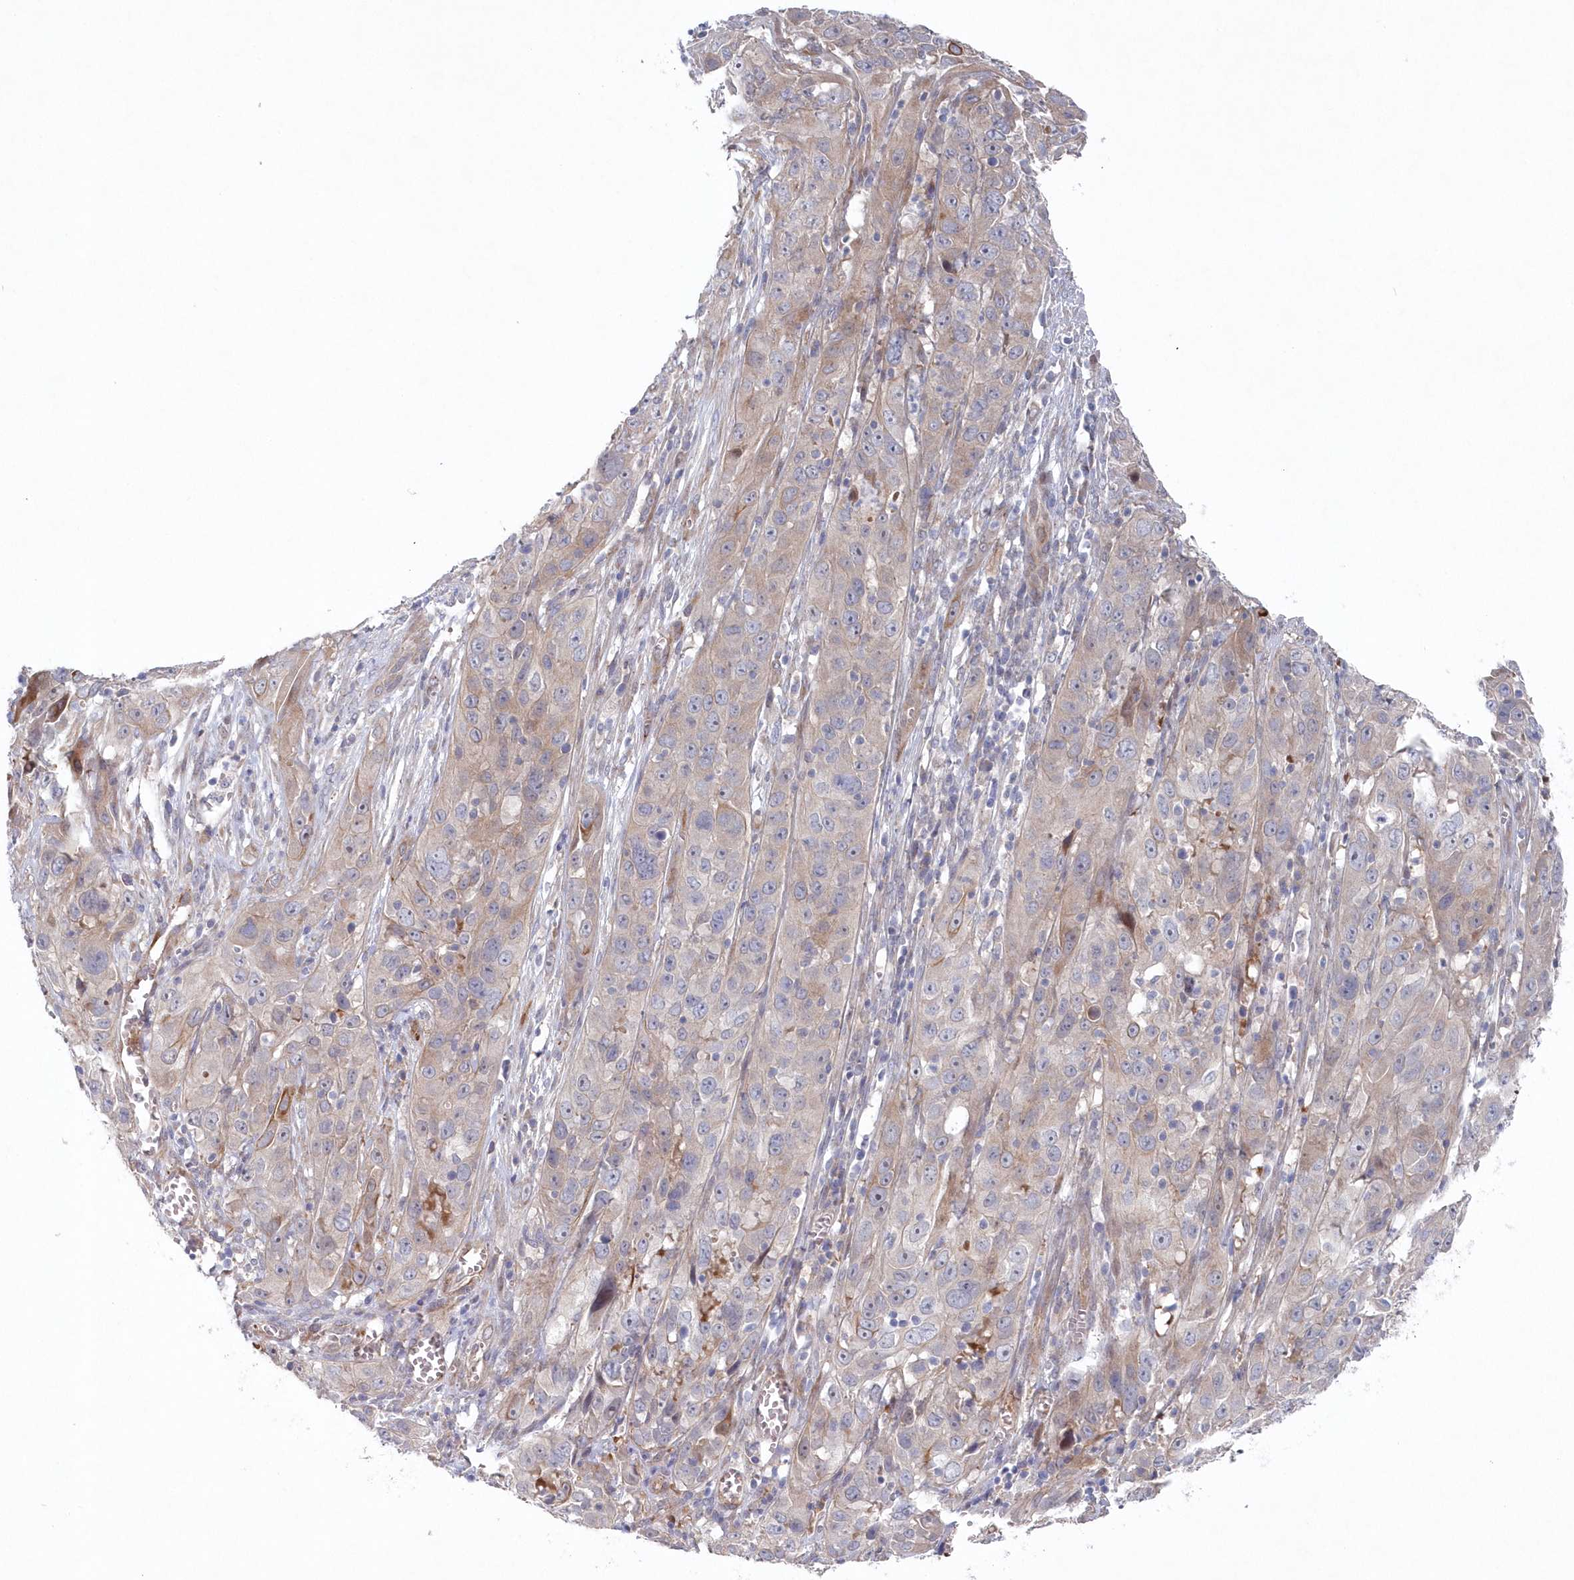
{"staining": {"intensity": "weak", "quantity": "<25%", "location": "cytoplasmic/membranous"}, "tissue": "cervical cancer", "cell_type": "Tumor cells", "image_type": "cancer", "snomed": [{"axis": "morphology", "description": "Squamous cell carcinoma, NOS"}, {"axis": "topography", "description": "Cervix"}], "caption": "There is no significant positivity in tumor cells of cervical cancer. (Stains: DAB (3,3'-diaminobenzidine) immunohistochemistry with hematoxylin counter stain, Microscopy: brightfield microscopy at high magnification).", "gene": "KIAA1586", "patient": {"sex": "female", "age": 32}}